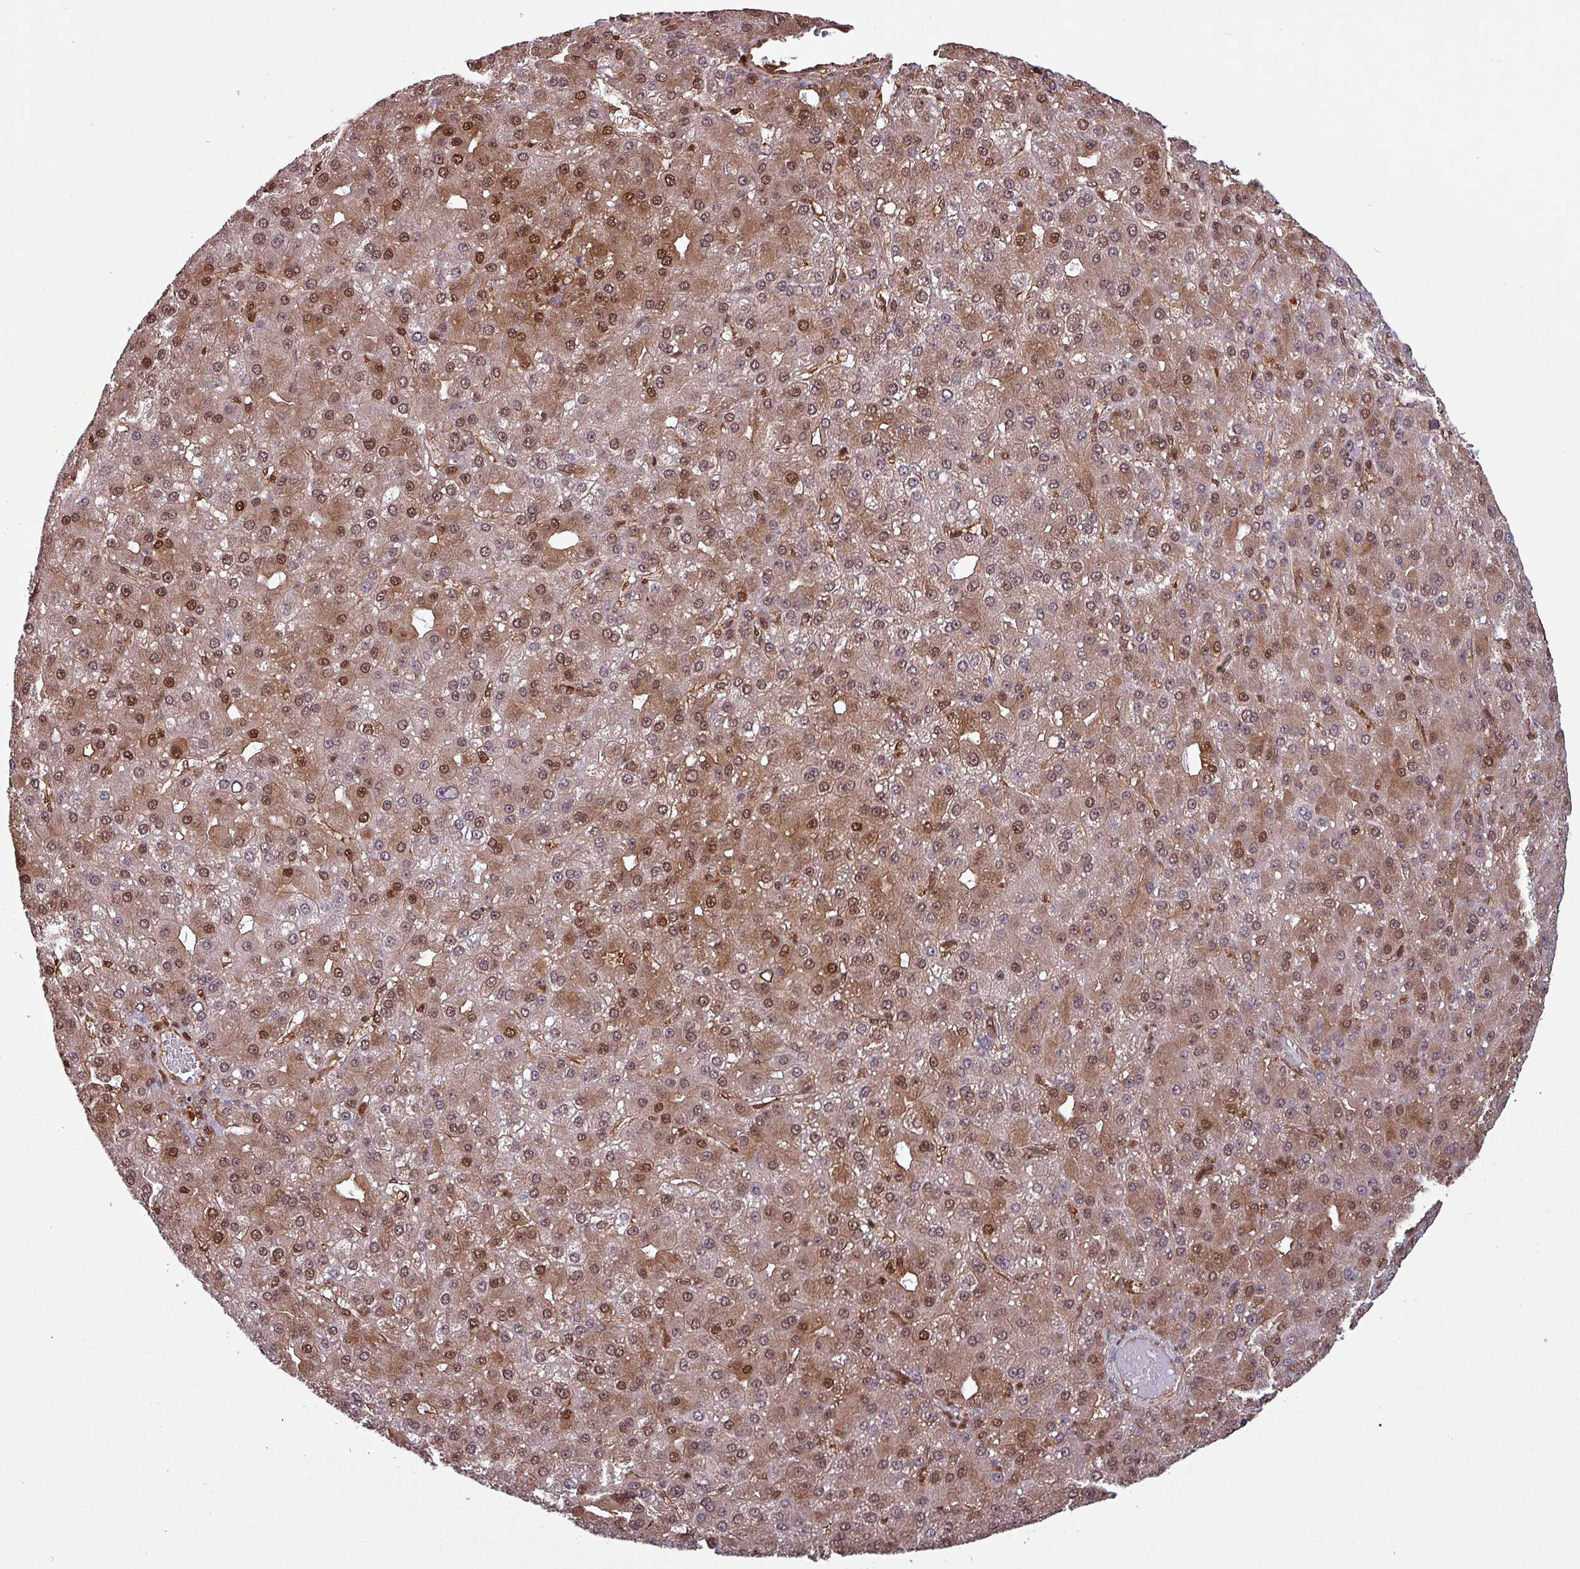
{"staining": {"intensity": "moderate", "quantity": ">75%", "location": "cytoplasmic/membranous,nuclear"}, "tissue": "liver cancer", "cell_type": "Tumor cells", "image_type": "cancer", "snomed": [{"axis": "morphology", "description": "Carcinoma, Hepatocellular, NOS"}, {"axis": "topography", "description": "Liver"}], "caption": "Human liver hepatocellular carcinoma stained for a protein (brown) displays moderate cytoplasmic/membranous and nuclear positive expression in about >75% of tumor cells.", "gene": "PSMB8", "patient": {"sex": "male", "age": 67}}